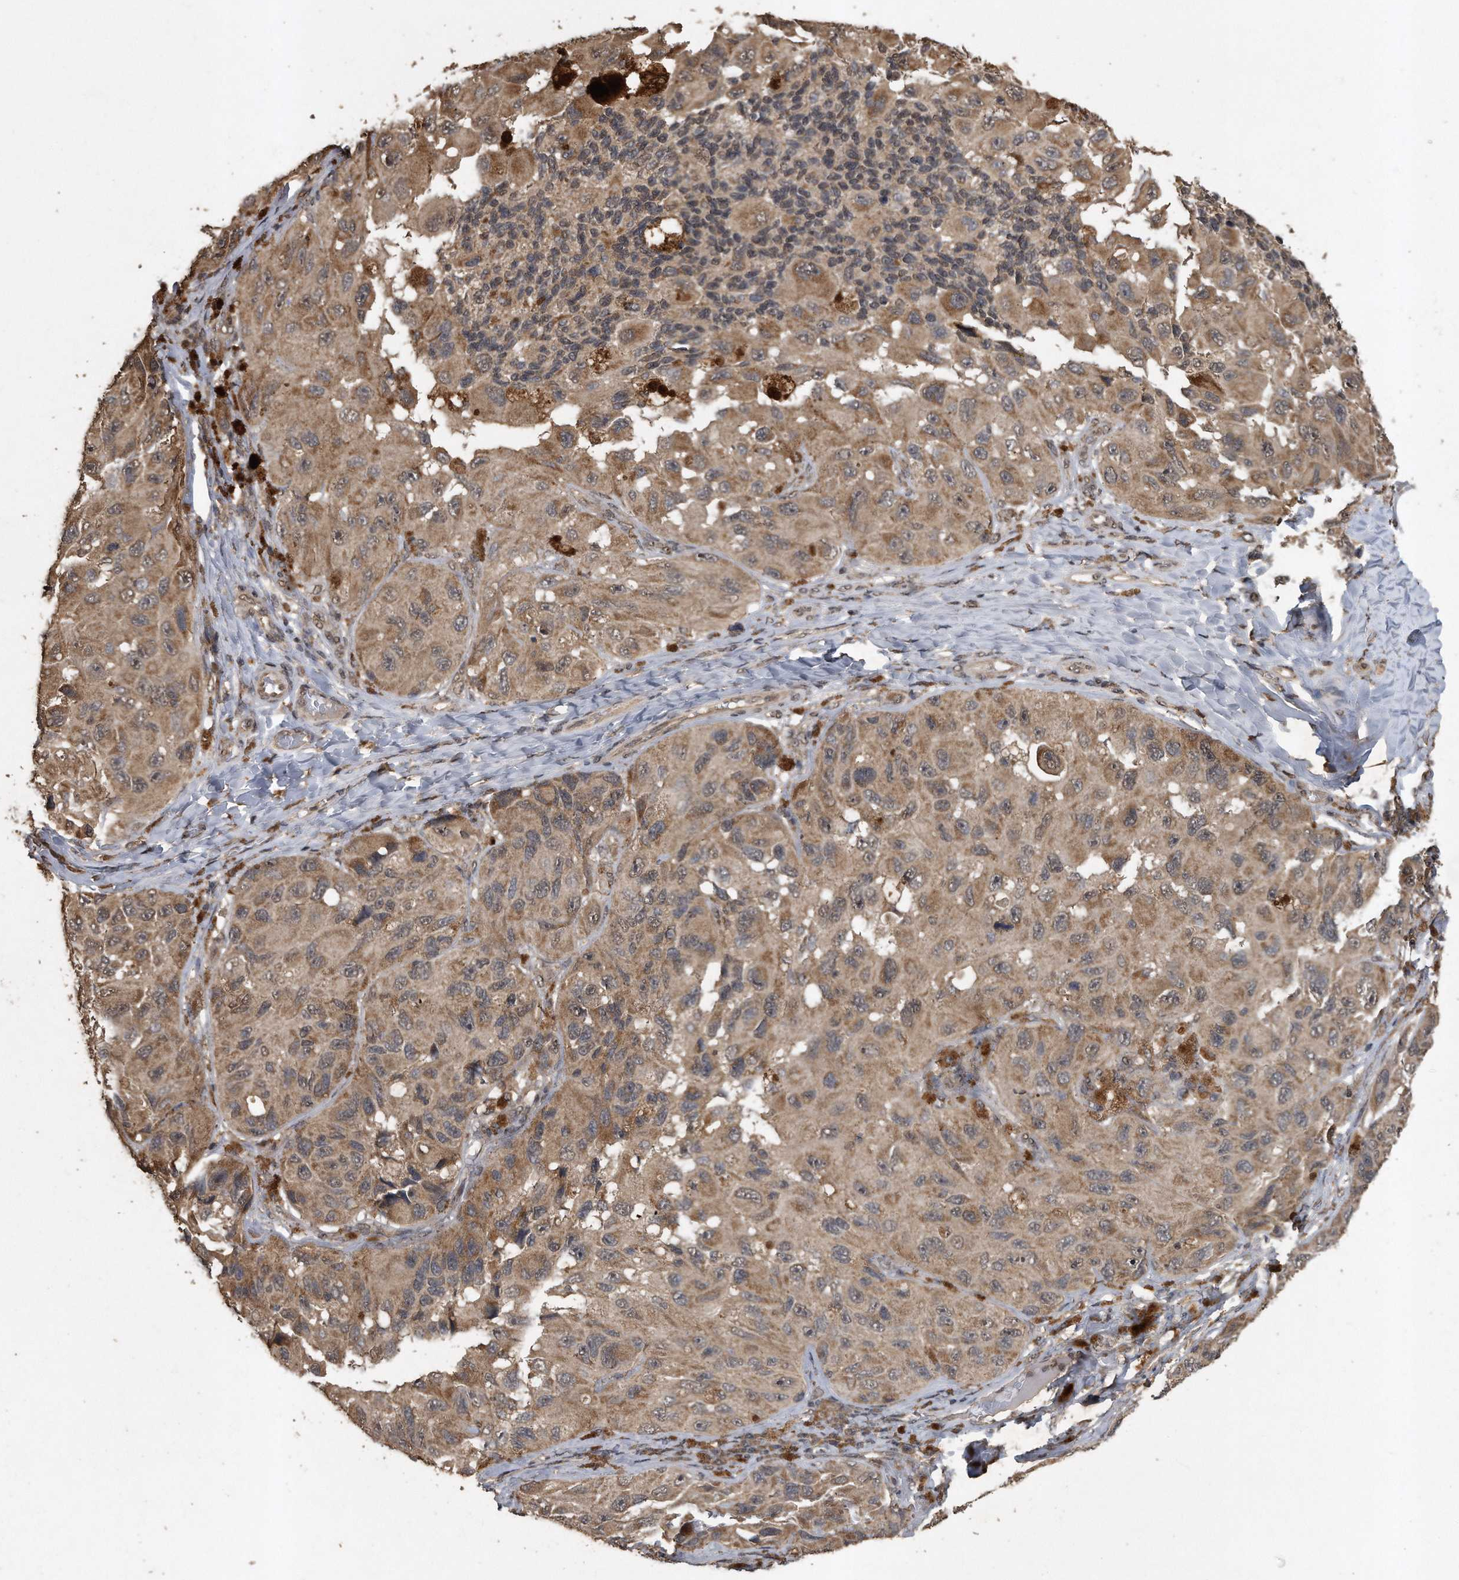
{"staining": {"intensity": "moderate", "quantity": ">75%", "location": "cytoplasmic/membranous"}, "tissue": "melanoma", "cell_type": "Tumor cells", "image_type": "cancer", "snomed": [{"axis": "morphology", "description": "Malignant melanoma, NOS"}, {"axis": "topography", "description": "Skin"}], "caption": "A medium amount of moderate cytoplasmic/membranous positivity is appreciated in about >75% of tumor cells in malignant melanoma tissue.", "gene": "CRYZL1", "patient": {"sex": "female", "age": 73}}